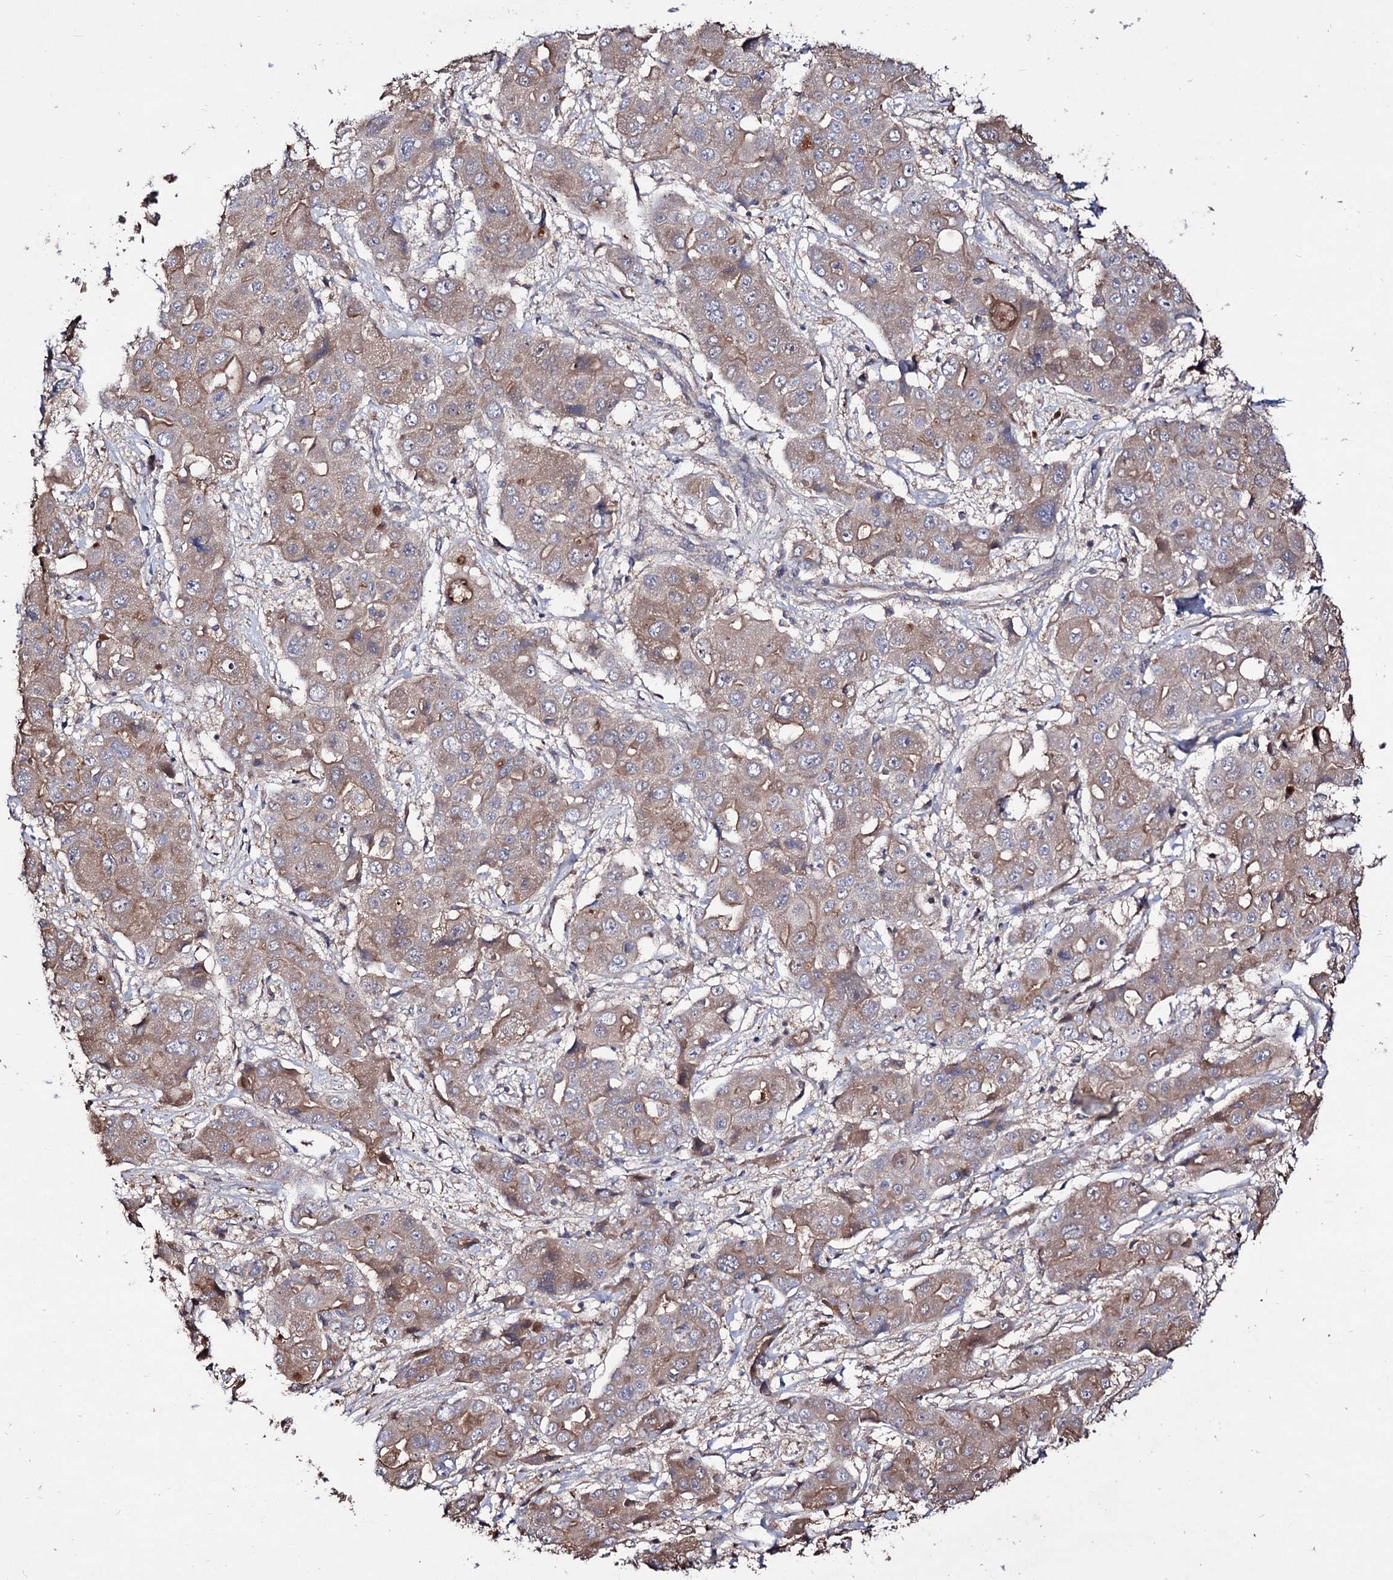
{"staining": {"intensity": "moderate", "quantity": ">75%", "location": "cytoplasmic/membranous"}, "tissue": "liver cancer", "cell_type": "Tumor cells", "image_type": "cancer", "snomed": [{"axis": "morphology", "description": "Cholangiocarcinoma"}, {"axis": "topography", "description": "Liver"}], "caption": "Liver cholangiocarcinoma stained for a protein (brown) exhibits moderate cytoplasmic/membranous positive staining in approximately >75% of tumor cells.", "gene": "ARFIP2", "patient": {"sex": "male", "age": 67}}